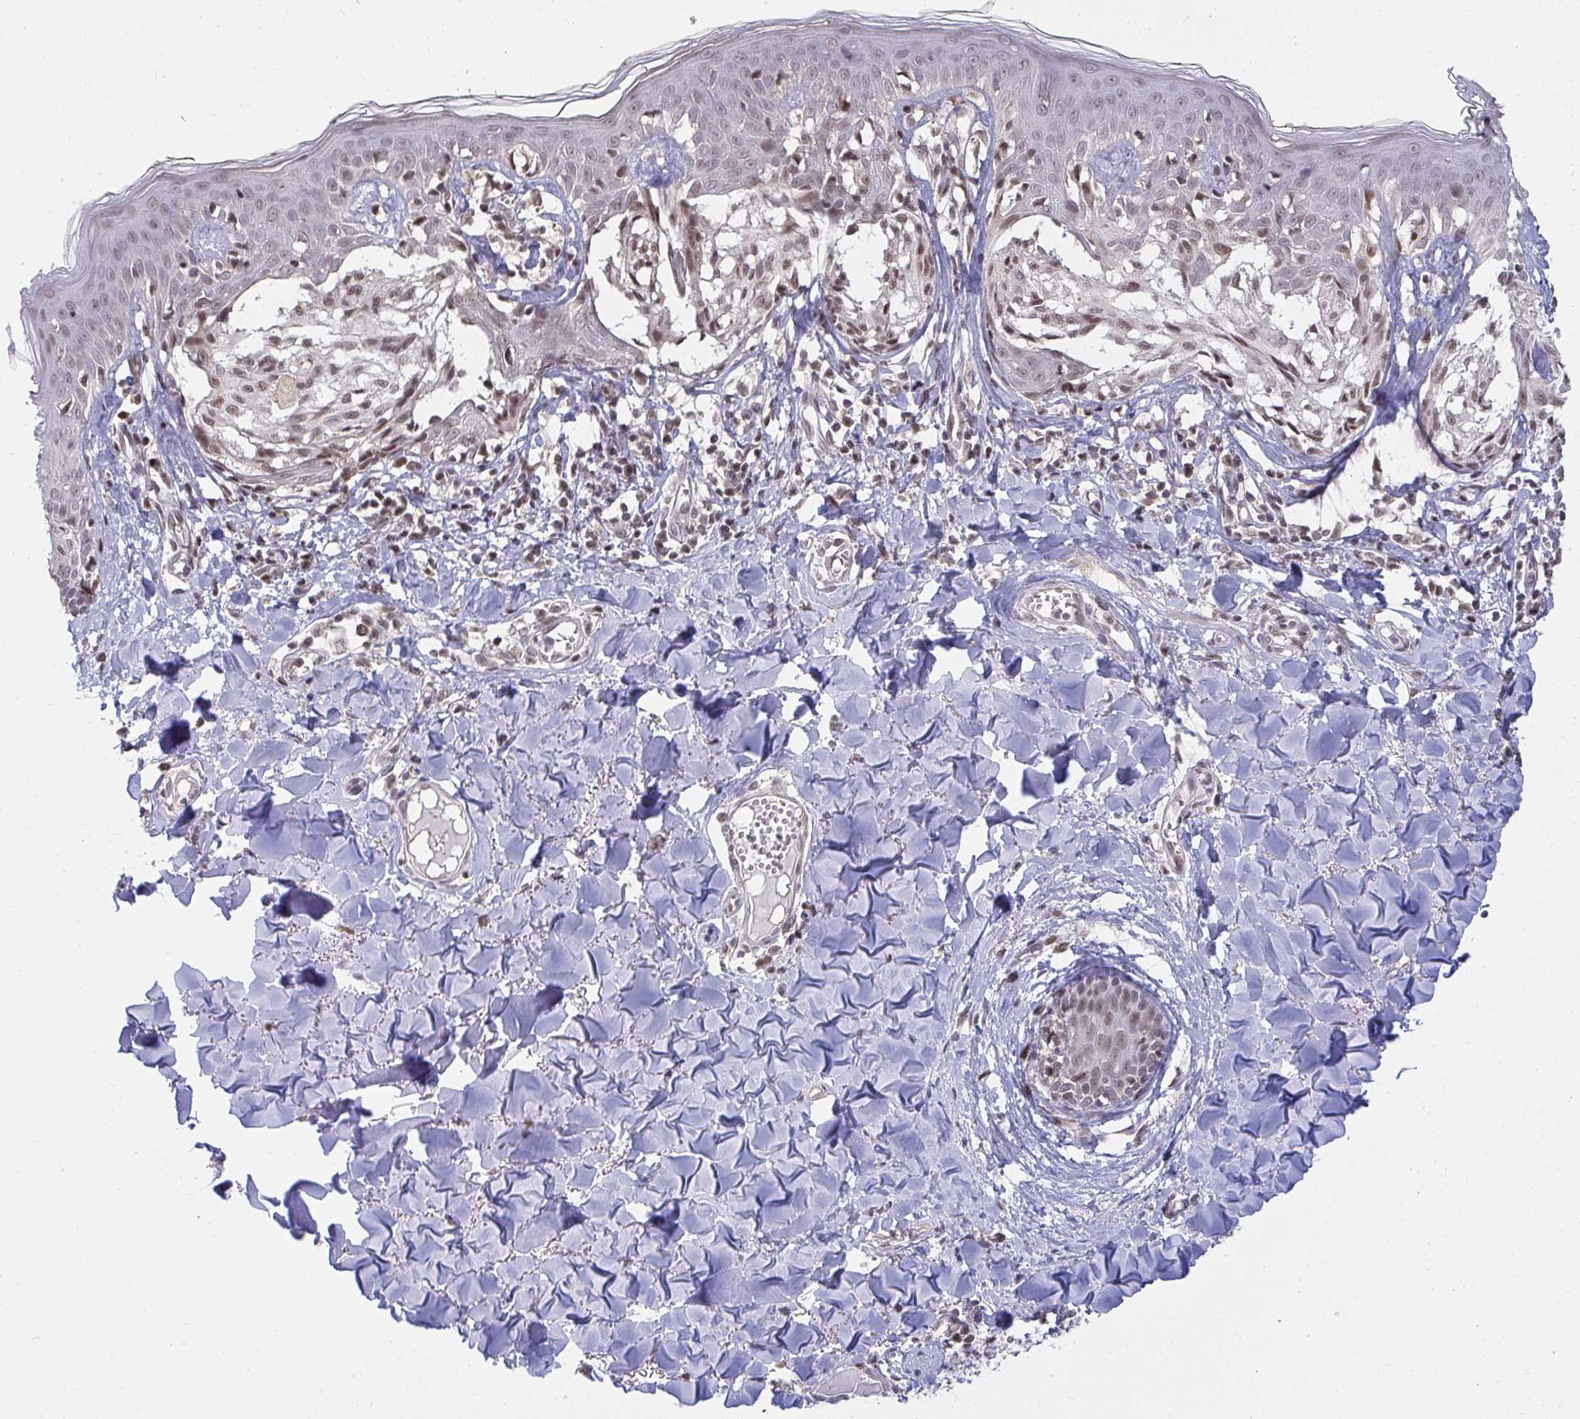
{"staining": {"intensity": "moderate", "quantity": ">75%", "location": "nuclear"}, "tissue": "melanoma", "cell_type": "Tumor cells", "image_type": "cancer", "snomed": [{"axis": "morphology", "description": "Malignant melanoma, NOS"}, {"axis": "topography", "description": "Skin"}], "caption": "Protein staining of malignant melanoma tissue shows moderate nuclear expression in about >75% of tumor cells. The staining is performed using DAB brown chromogen to label protein expression. The nuclei are counter-stained blue using hematoxylin.", "gene": "SAP30", "patient": {"sex": "female", "age": 43}}